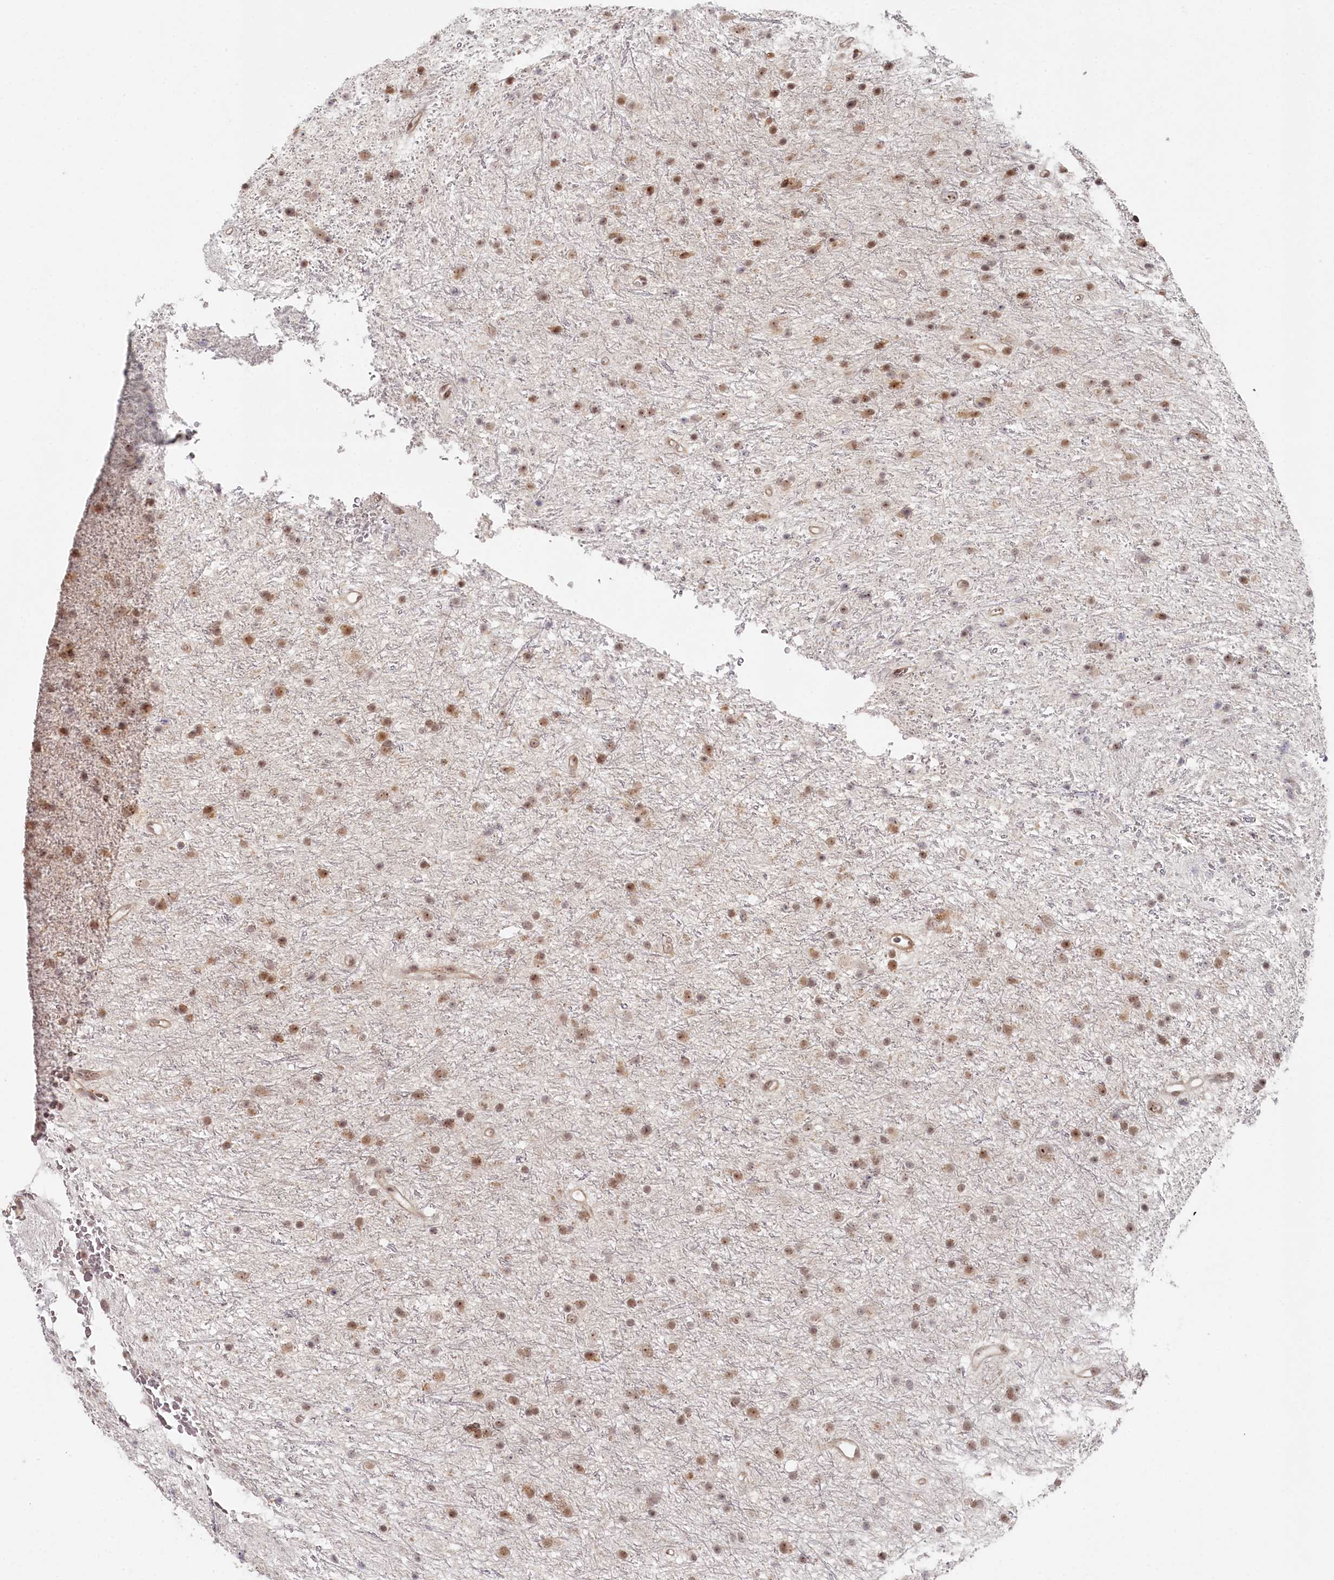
{"staining": {"intensity": "moderate", "quantity": ">75%", "location": "nuclear"}, "tissue": "glioma", "cell_type": "Tumor cells", "image_type": "cancer", "snomed": [{"axis": "morphology", "description": "Glioma, malignant, Low grade"}, {"axis": "topography", "description": "Cerebral cortex"}], "caption": "The photomicrograph displays staining of malignant glioma (low-grade), revealing moderate nuclear protein staining (brown color) within tumor cells.", "gene": "EXOSC1", "patient": {"sex": "female", "age": 39}}